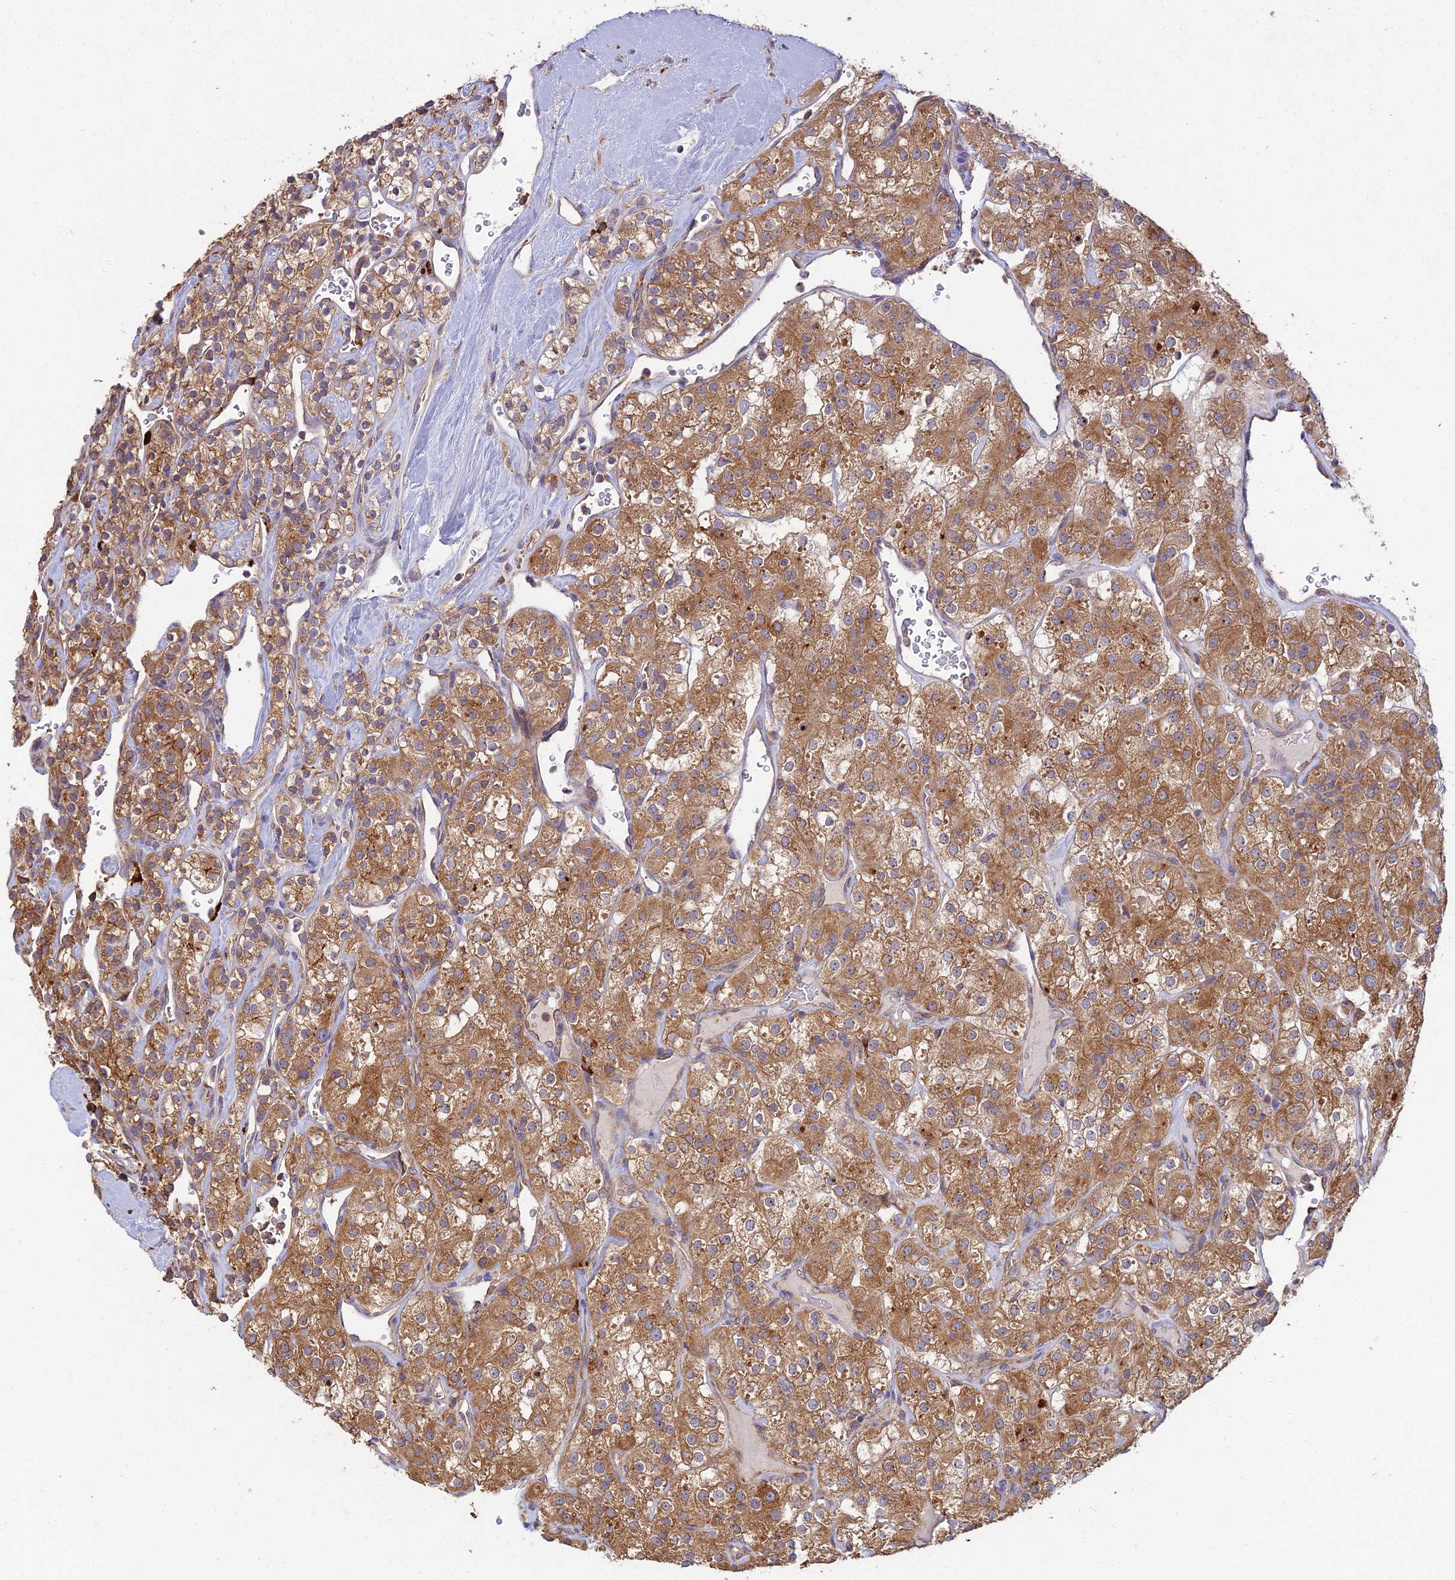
{"staining": {"intensity": "moderate", "quantity": ">75%", "location": "cytoplasmic/membranous"}, "tissue": "renal cancer", "cell_type": "Tumor cells", "image_type": "cancer", "snomed": [{"axis": "morphology", "description": "Adenocarcinoma, NOS"}, {"axis": "topography", "description": "Kidney"}], "caption": "IHC (DAB) staining of adenocarcinoma (renal) demonstrates moderate cytoplasmic/membranous protein staining in about >75% of tumor cells. (IHC, brightfield microscopy, high magnification).", "gene": "NXNL2", "patient": {"sex": "male", "age": 77}}